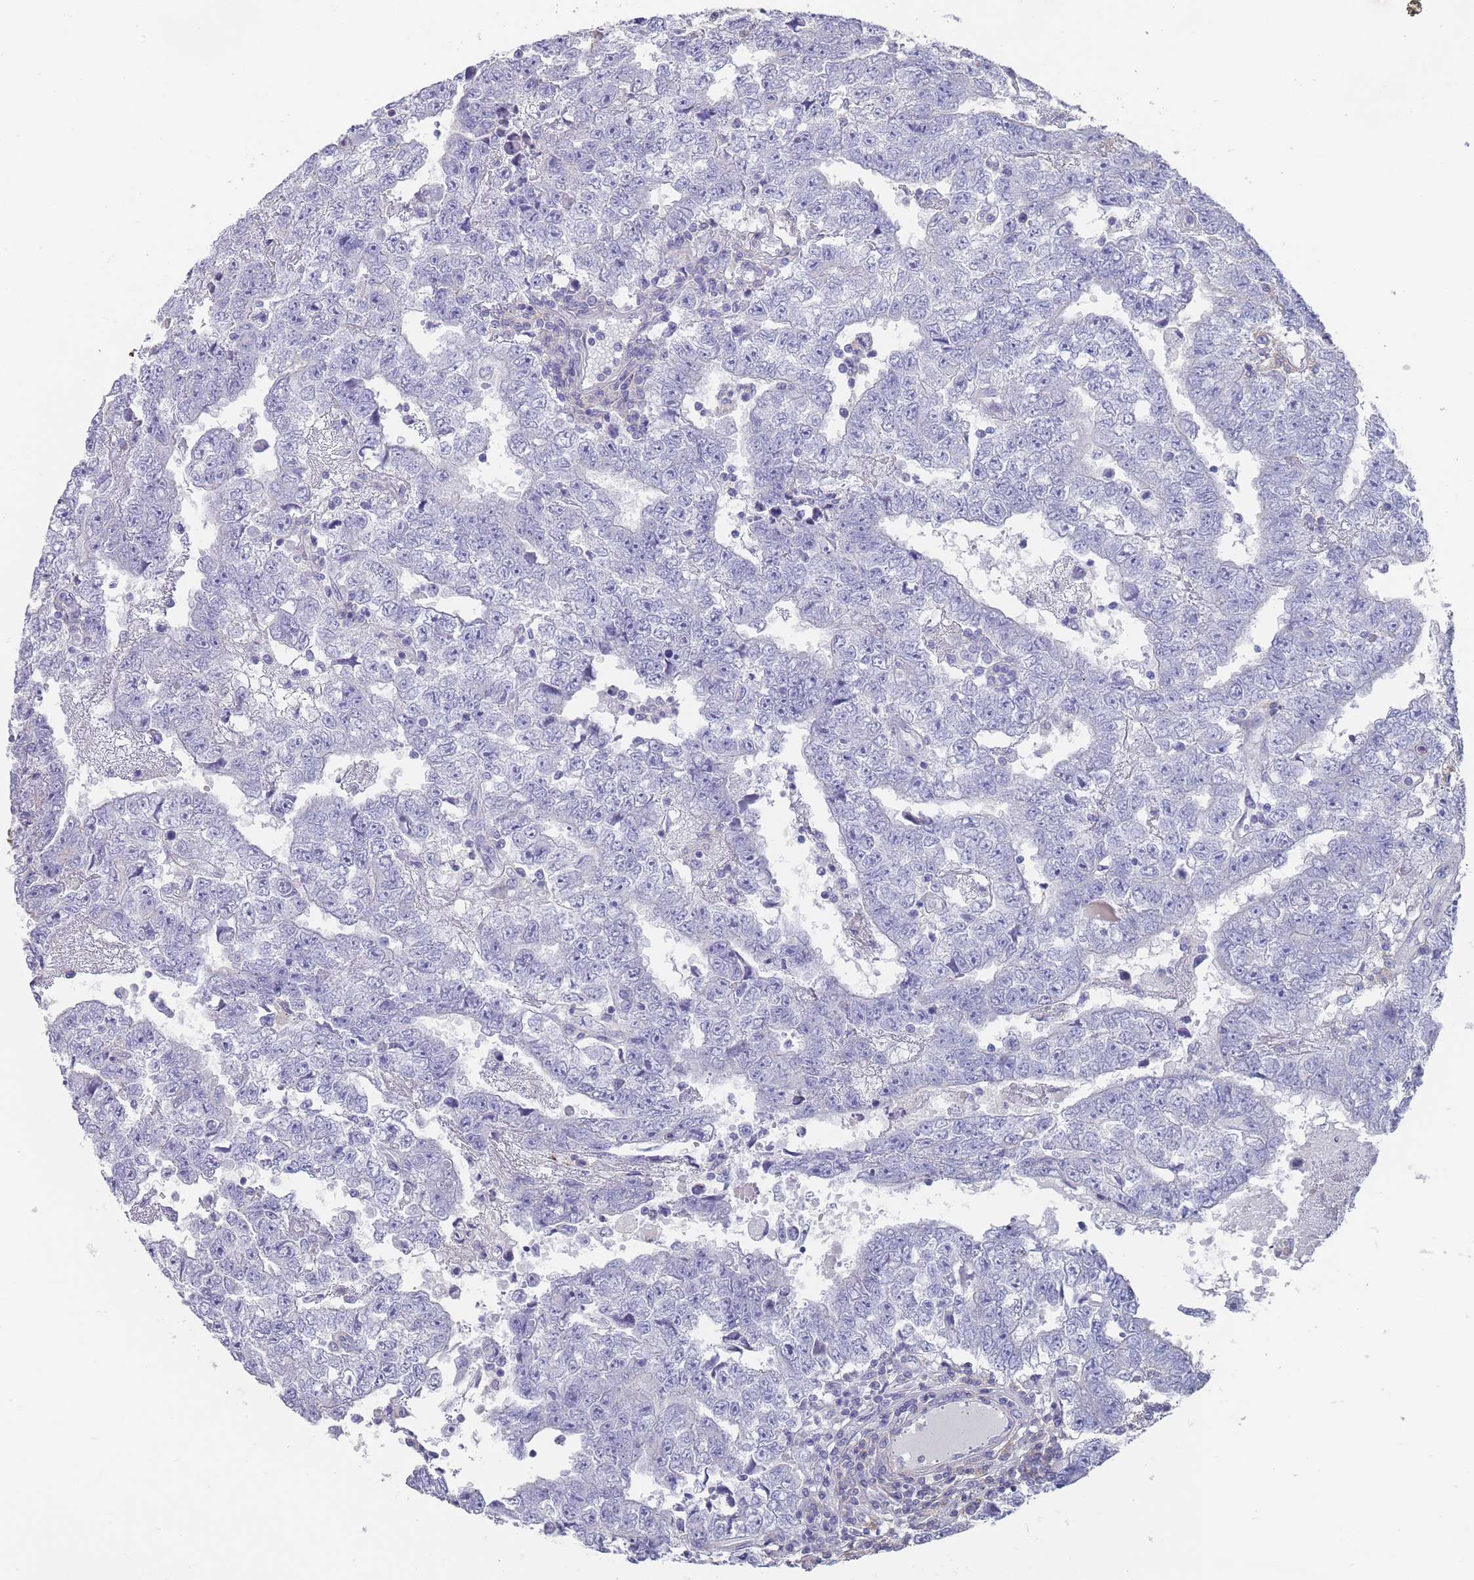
{"staining": {"intensity": "negative", "quantity": "none", "location": "none"}, "tissue": "testis cancer", "cell_type": "Tumor cells", "image_type": "cancer", "snomed": [{"axis": "morphology", "description": "Carcinoma, Embryonal, NOS"}, {"axis": "topography", "description": "Testis"}], "caption": "Embryonal carcinoma (testis) stained for a protein using IHC displays no expression tumor cells.", "gene": "SCCPDH", "patient": {"sex": "male", "age": 25}}